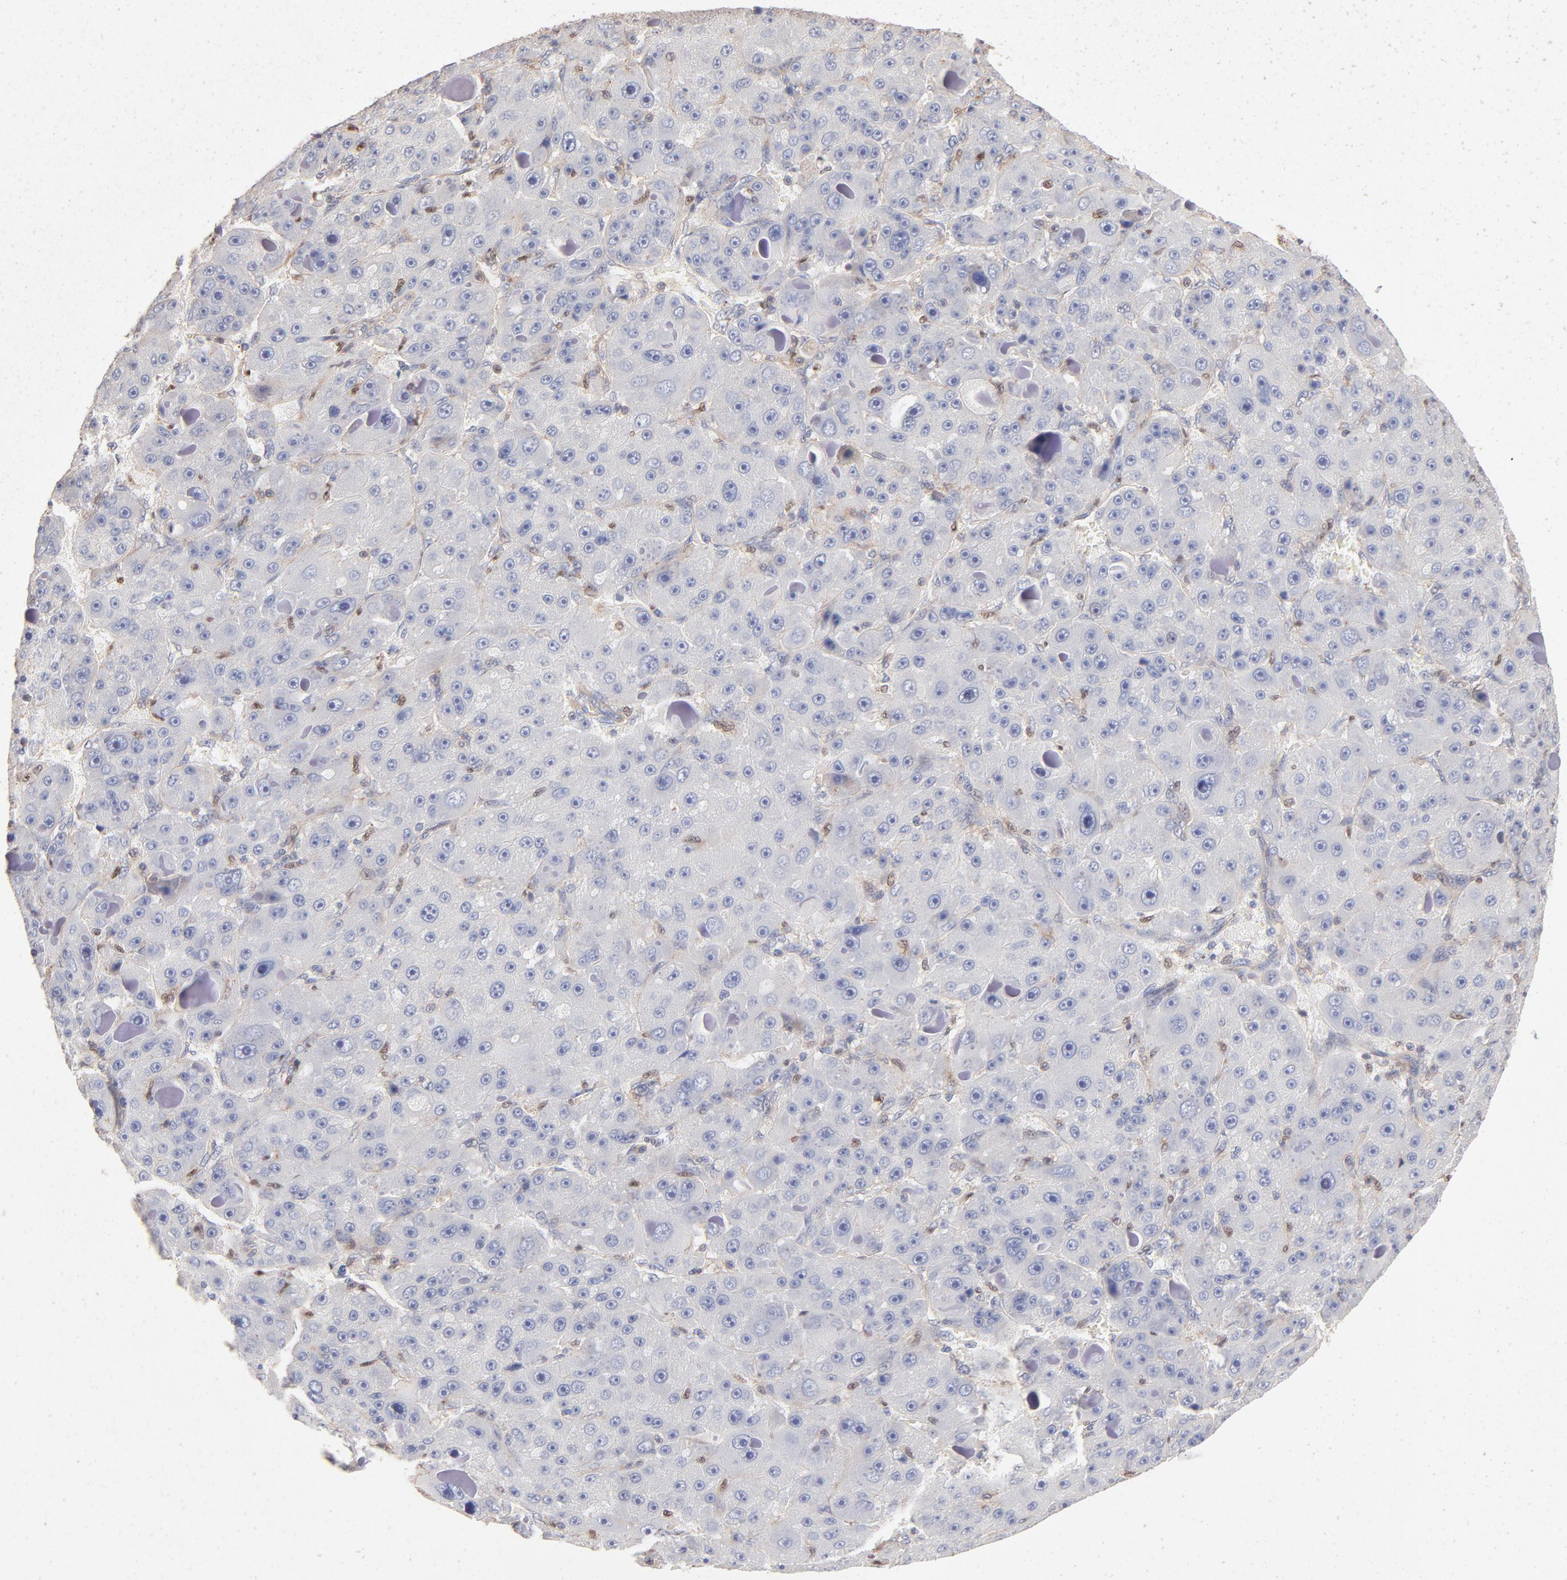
{"staining": {"intensity": "negative", "quantity": "none", "location": "none"}, "tissue": "liver cancer", "cell_type": "Tumor cells", "image_type": "cancer", "snomed": [{"axis": "morphology", "description": "Carcinoma, Hepatocellular, NOS"}, {"axis": "topography", "description": "Liver"}], "caption": "Immunohistochemistry of liver cancer displays no staining in tumor cells. Nuclei are stained in blue.", "gene": "ARHGEF6", "patient": {"sex": "male", "age": 76}}